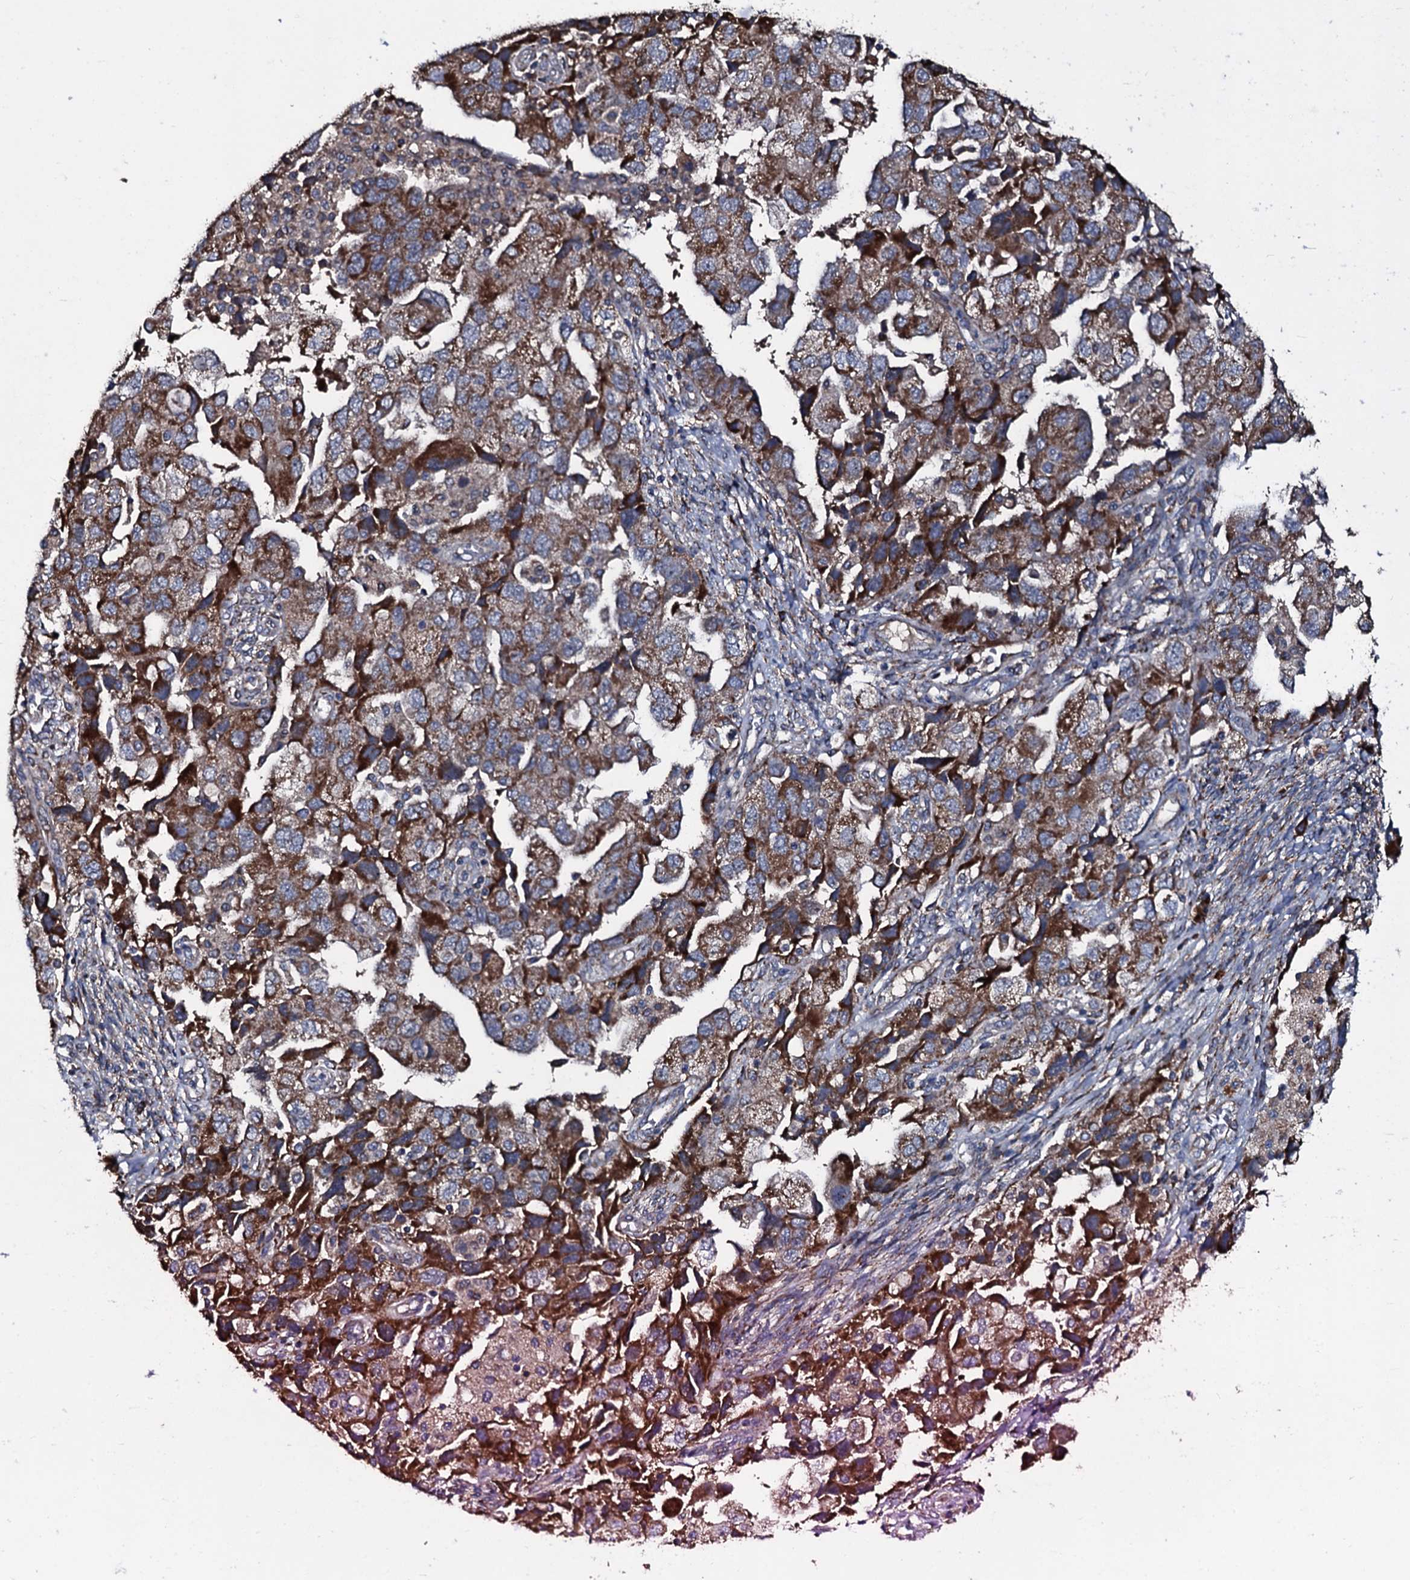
{"staining": {"intensity": "strong", "quantity": "25%-75%", "location": "cytoplasmic/membranous"}, "tissue": "ovarian cancer", "cell_type": "Tumor cells", "image_type": "cancer", "snomed": [{"axis": "morphology", "description": "Carcinoma, NOS"}, {"axis": "morphology", "description": "Cystadenocarcinoma, serous, NOS"}, {"axis": "topography", "description": "Ovary"}], "caption": "The micrograph exhibits staining of ovarian cancer, revealing strong cytoplasmic/membranous protein expression (brown color) within tumor cells. Ihc stains the protein of interest in brown and the nuclei are stained blue.", "gene": "ACSS3", "patient": {"sex": "female", "age": 69}}